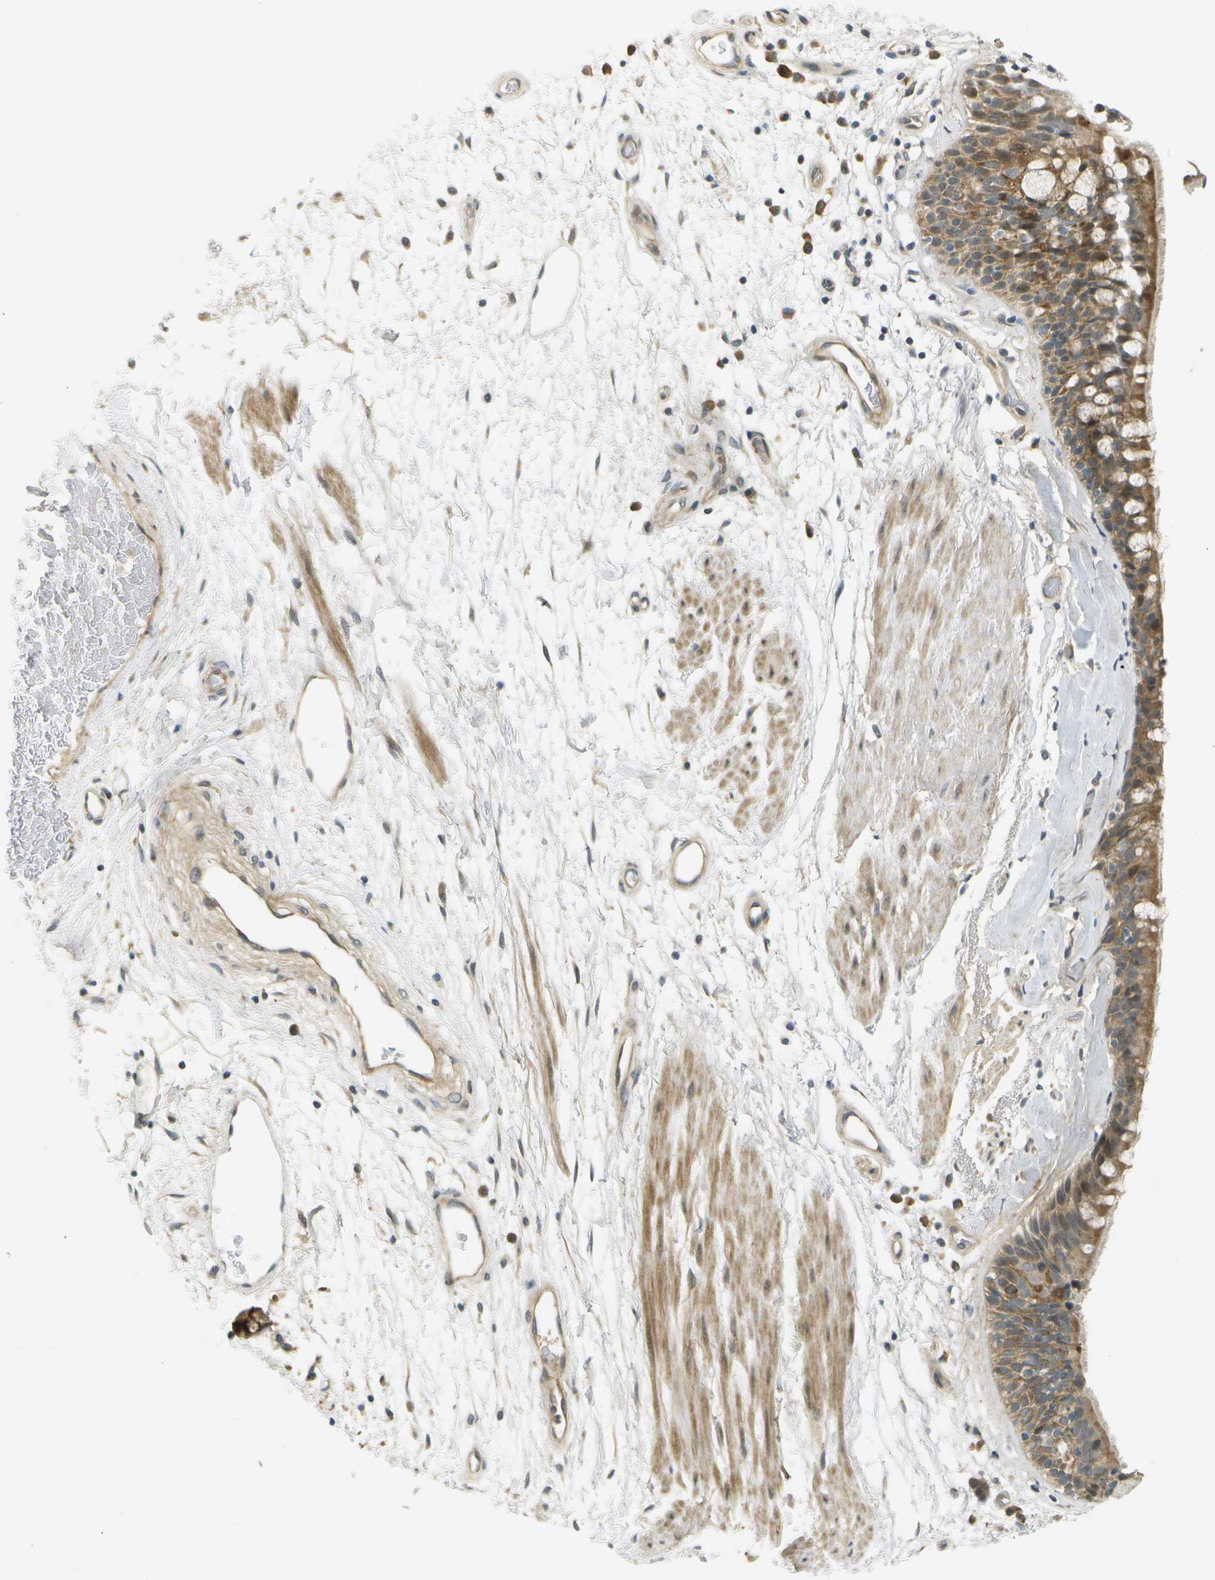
{"staining": {"intensity": "moderate", "quantity": ">75%", "location": "cytoplasmic/membranous"}, "tissue": "bronchus", "cell_type": "Respiratory epithelial cells", "image_type": "normal", "snomed": [{"axis": "morphology", "description": "Normal tissue, NOS"}, {"axis": "morphology", "description": "Adenocarcinoma, NOS"}, {"axis": "topography", "description": "Bronchus"}, {"axis": "topography", "description": "Lung"}], "caption": "Unremarkable bronchus displays moderate cytoplasmic/membranous staining in approximately >75% of respiratory epithelial cells (DAB = brown stain, brightfield microscopy at high magnification)..", "gene": "WNK2", "patient": {"sex": "female", "age": 54}}